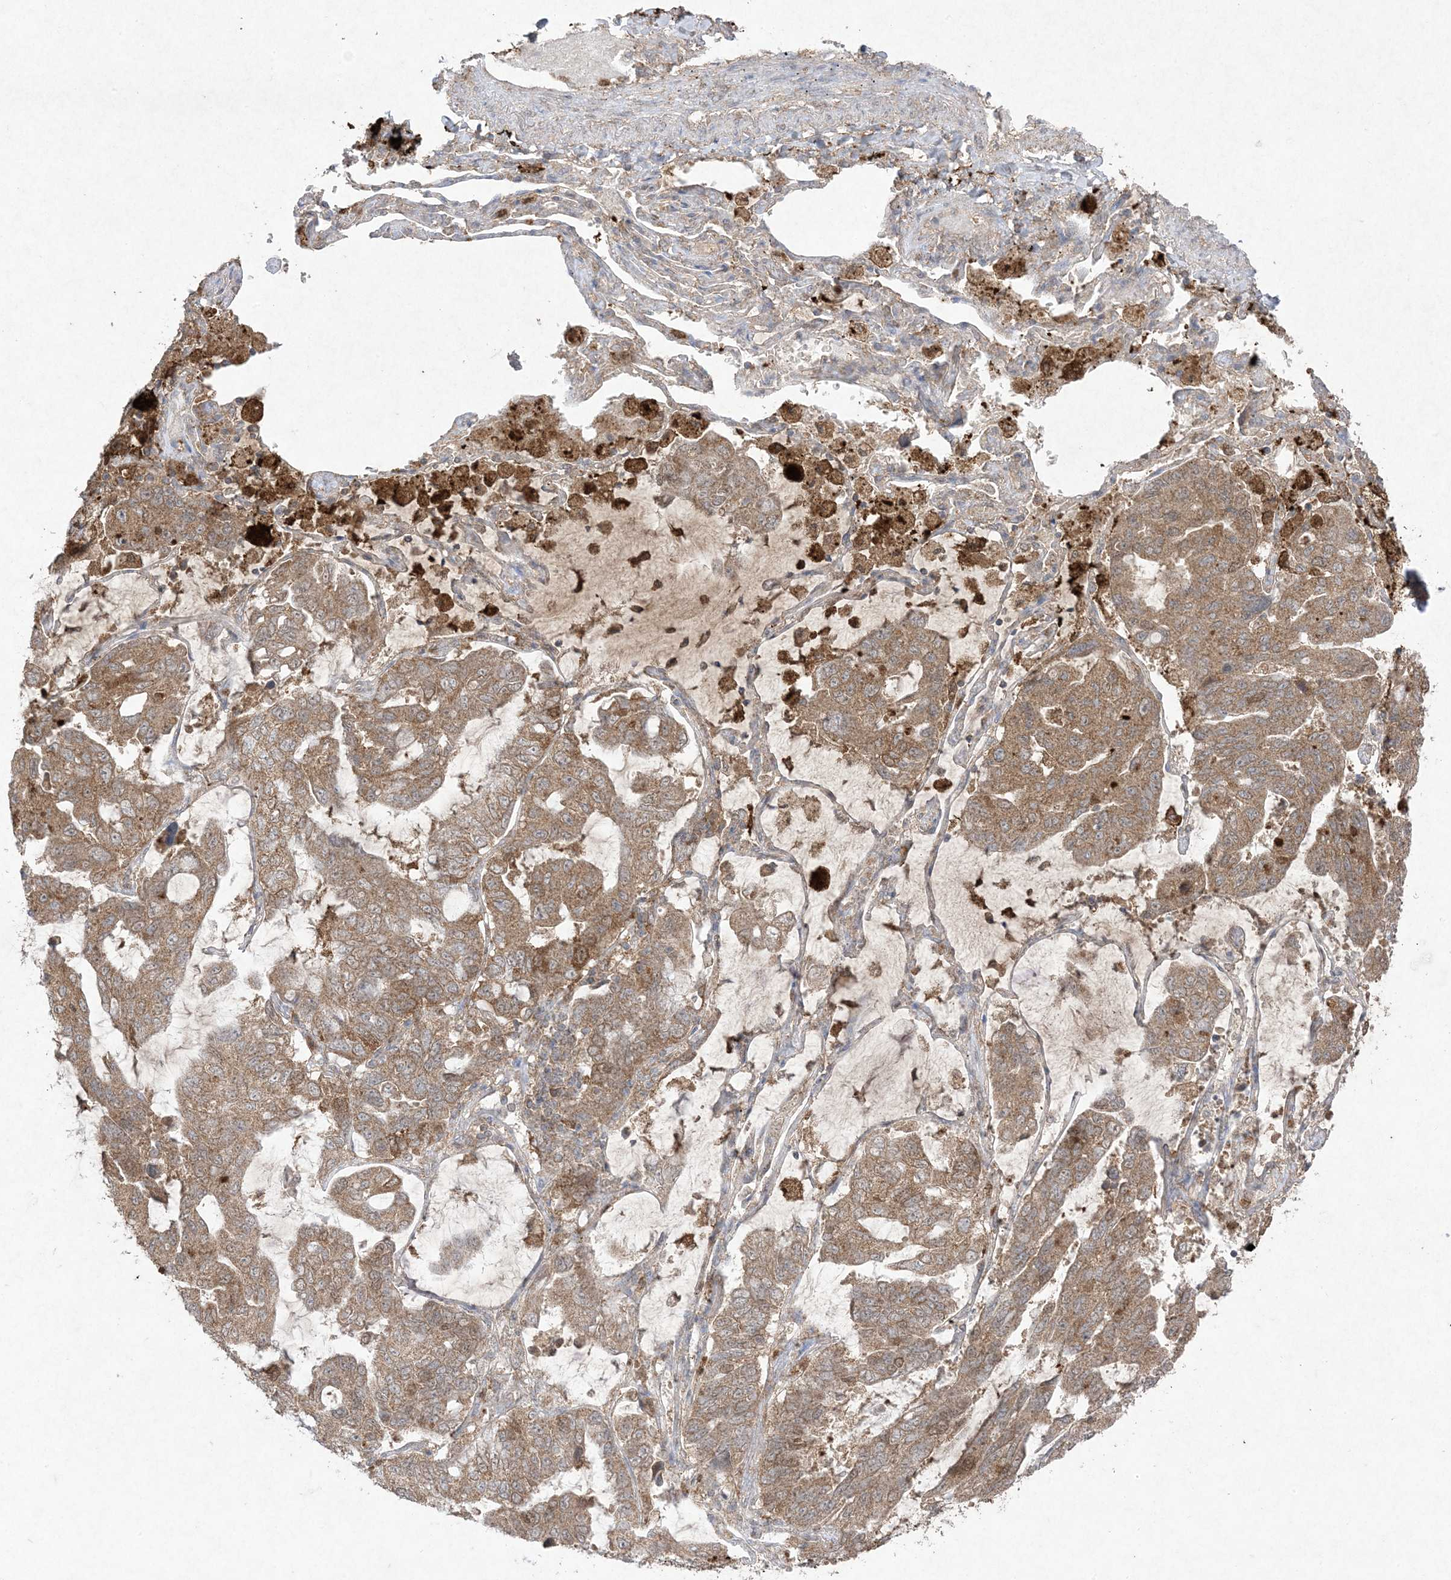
{"staining": {"intensity": "moderate", "quantity": ">75%", "location": "cytoplasmic/membranous"}, "tissue": "lung cancer", "cell_type": "Tumor cells", "image_type": "cancer", "snomed": [{"axis": "morphology", "description": "Adenocarcinoma, NOS"}, {"axis": "topography", "description": "Lung"}], "caption": "IHC of lung cancer exhibits medium levels of moderate cytoplasmic/membranous expression in about >75% of tumor cells.", "gene": "UBE2C", "patient": {"sex": "male", "age": 64}}